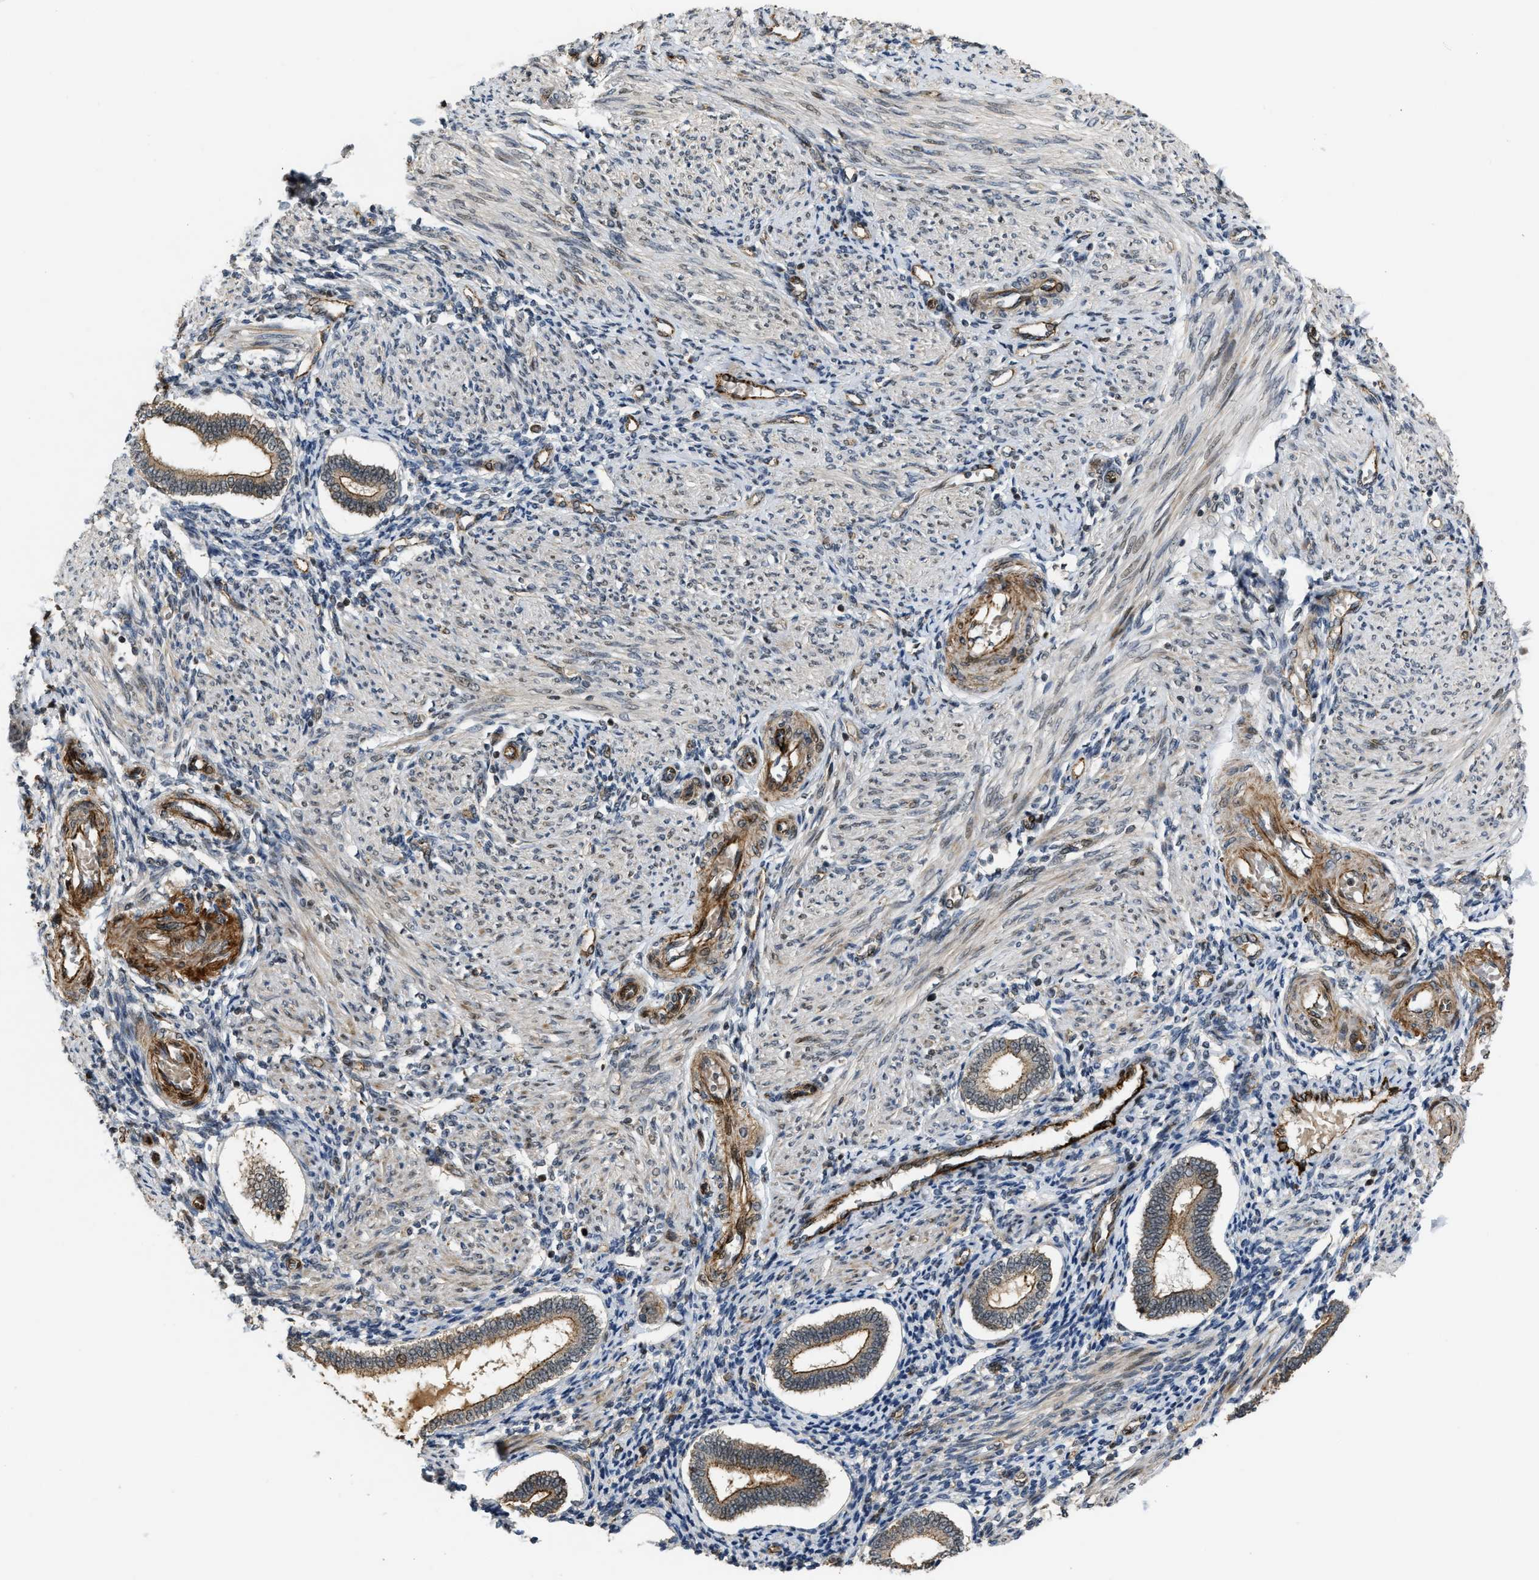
{"staining": {"intensity": "weak", "quantity": "<25%", "location": "cytoplasmic/membranous"}, "tissue": "endometrium", "cell_type": "Cells in endometrial stroma", "image_type": "normal", "snomed": [{"axis": "morphology", "description": "Normal tissue, NOS"}, {"axis": "topography", "description": "Endometrium"}], "caption": "Normal endometrium was stained to show a protein in brown. There is no significant positivity in cells in endometrial stroma. (DAB immunohistochemistry with hematoxylin counter stain).", "gene": "DPF2", "patient": {"sex": "female", "age": 42}}